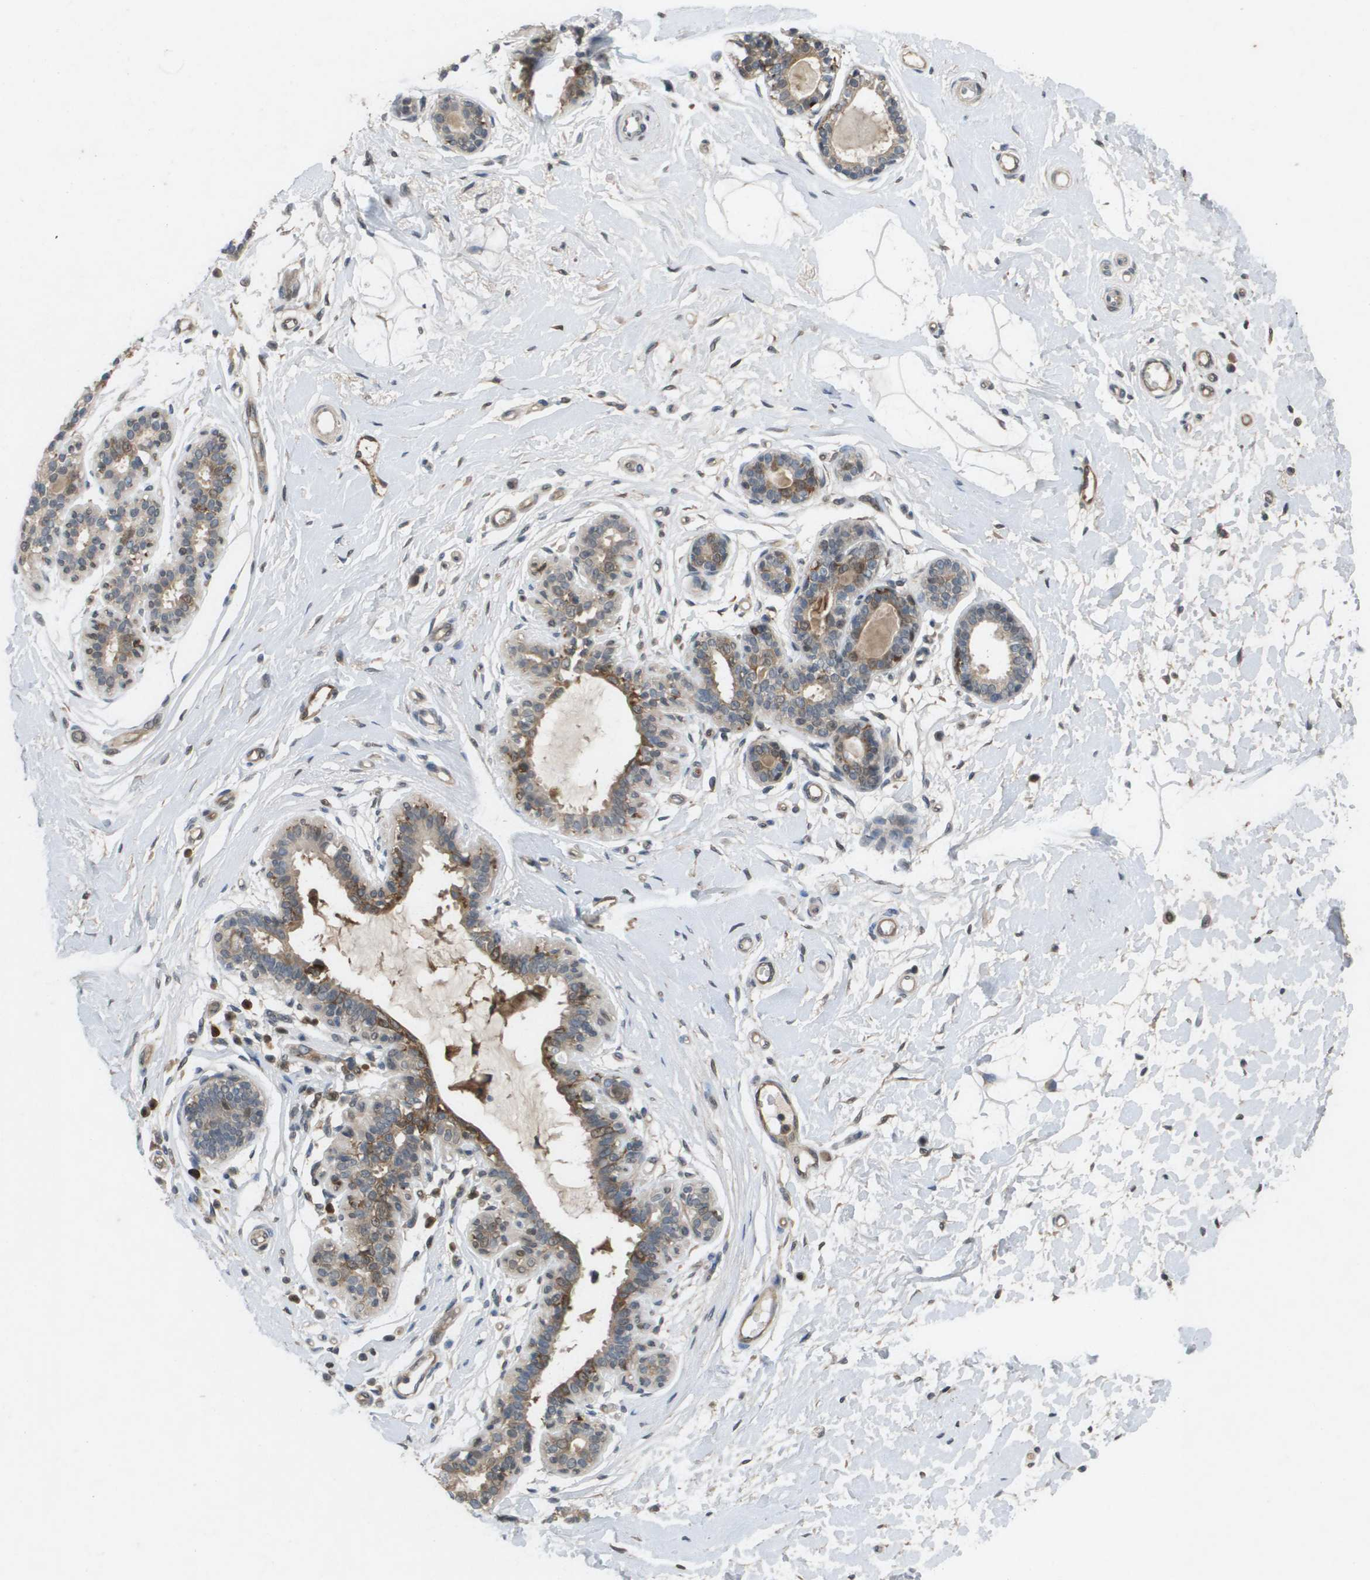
{"staining": {"intensity": "negative", "quantity": "none", "location": "none"}, "tissue": "breast", "cell_type": "Adipocytes", "image_type": "normal", "snomed": [{"axis": "morphology", "description": "Normal tissue, NOS"}, {"axis": "morphology", "description": "Lobular carcinoma"}, {"axis": "topography", "description": "Breast"}], "caption": "Adipocytes are negative for protein expression in normal human breast. (DAB (3,3'-diaminobenzidine) immunohistochemistry (IHC) with hematoxylin counter stain).", "gene": "PALD1", "patient": {"sex": "female", "age": 59}}